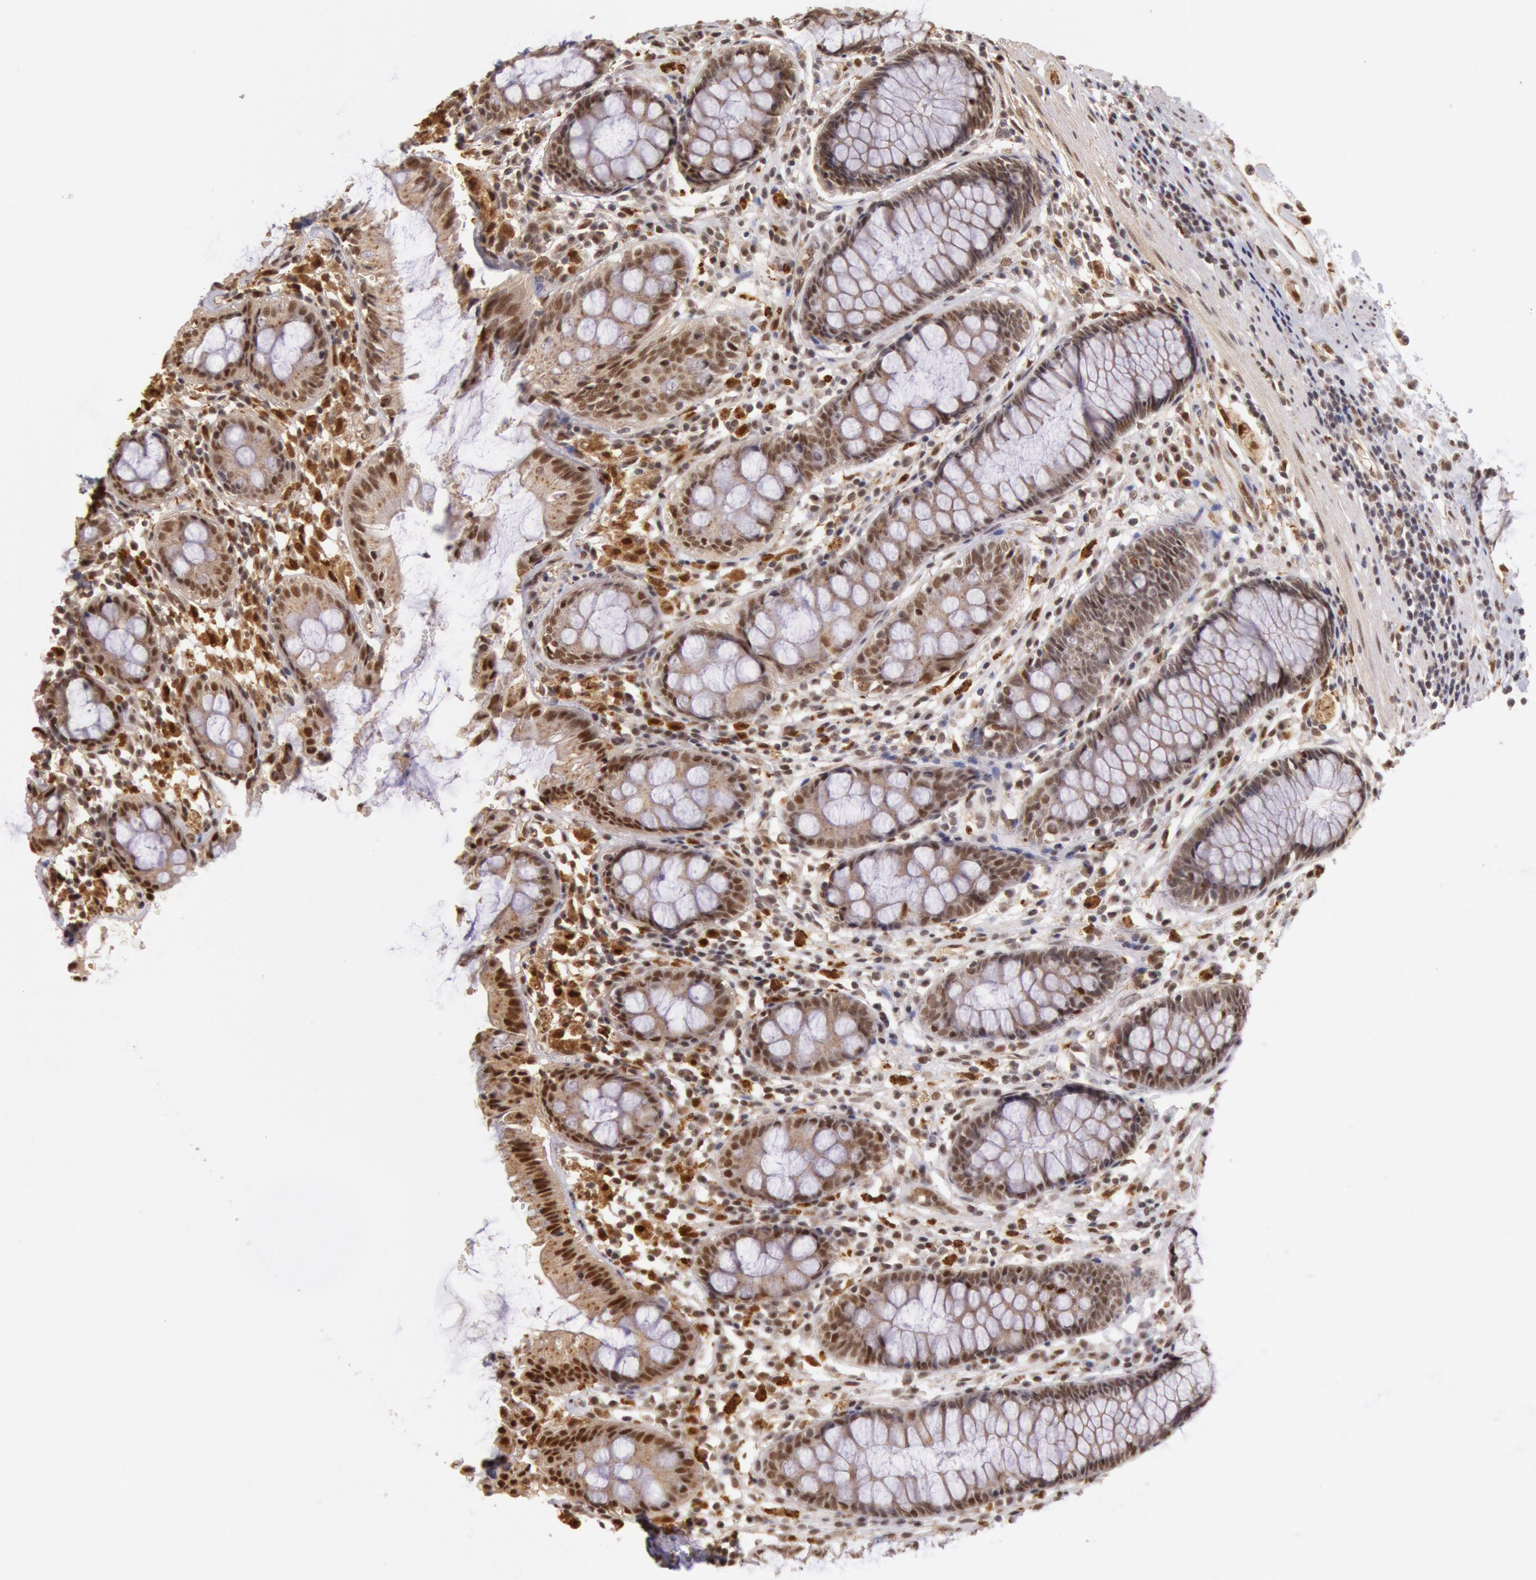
{"staining": {"intensity": "moderate", "quantity": "25%-75%", "location": "nuclear"}, "tissue": "rectum", "cell_type": "Glandular cells", "image_type": "normal", "snomed": [{"axis": "morphology", "description": "Normal tissue, NOS"}, {"axis": "topography", "description": "Rectum"}], "caption": "Brown immunohistochemical staining in normal rectum reveals moderate nuclear expression in approximately 25%-75% of glandular cells.", "gene": "LIG4", "patient": {"sex": "female", "age": 66}}